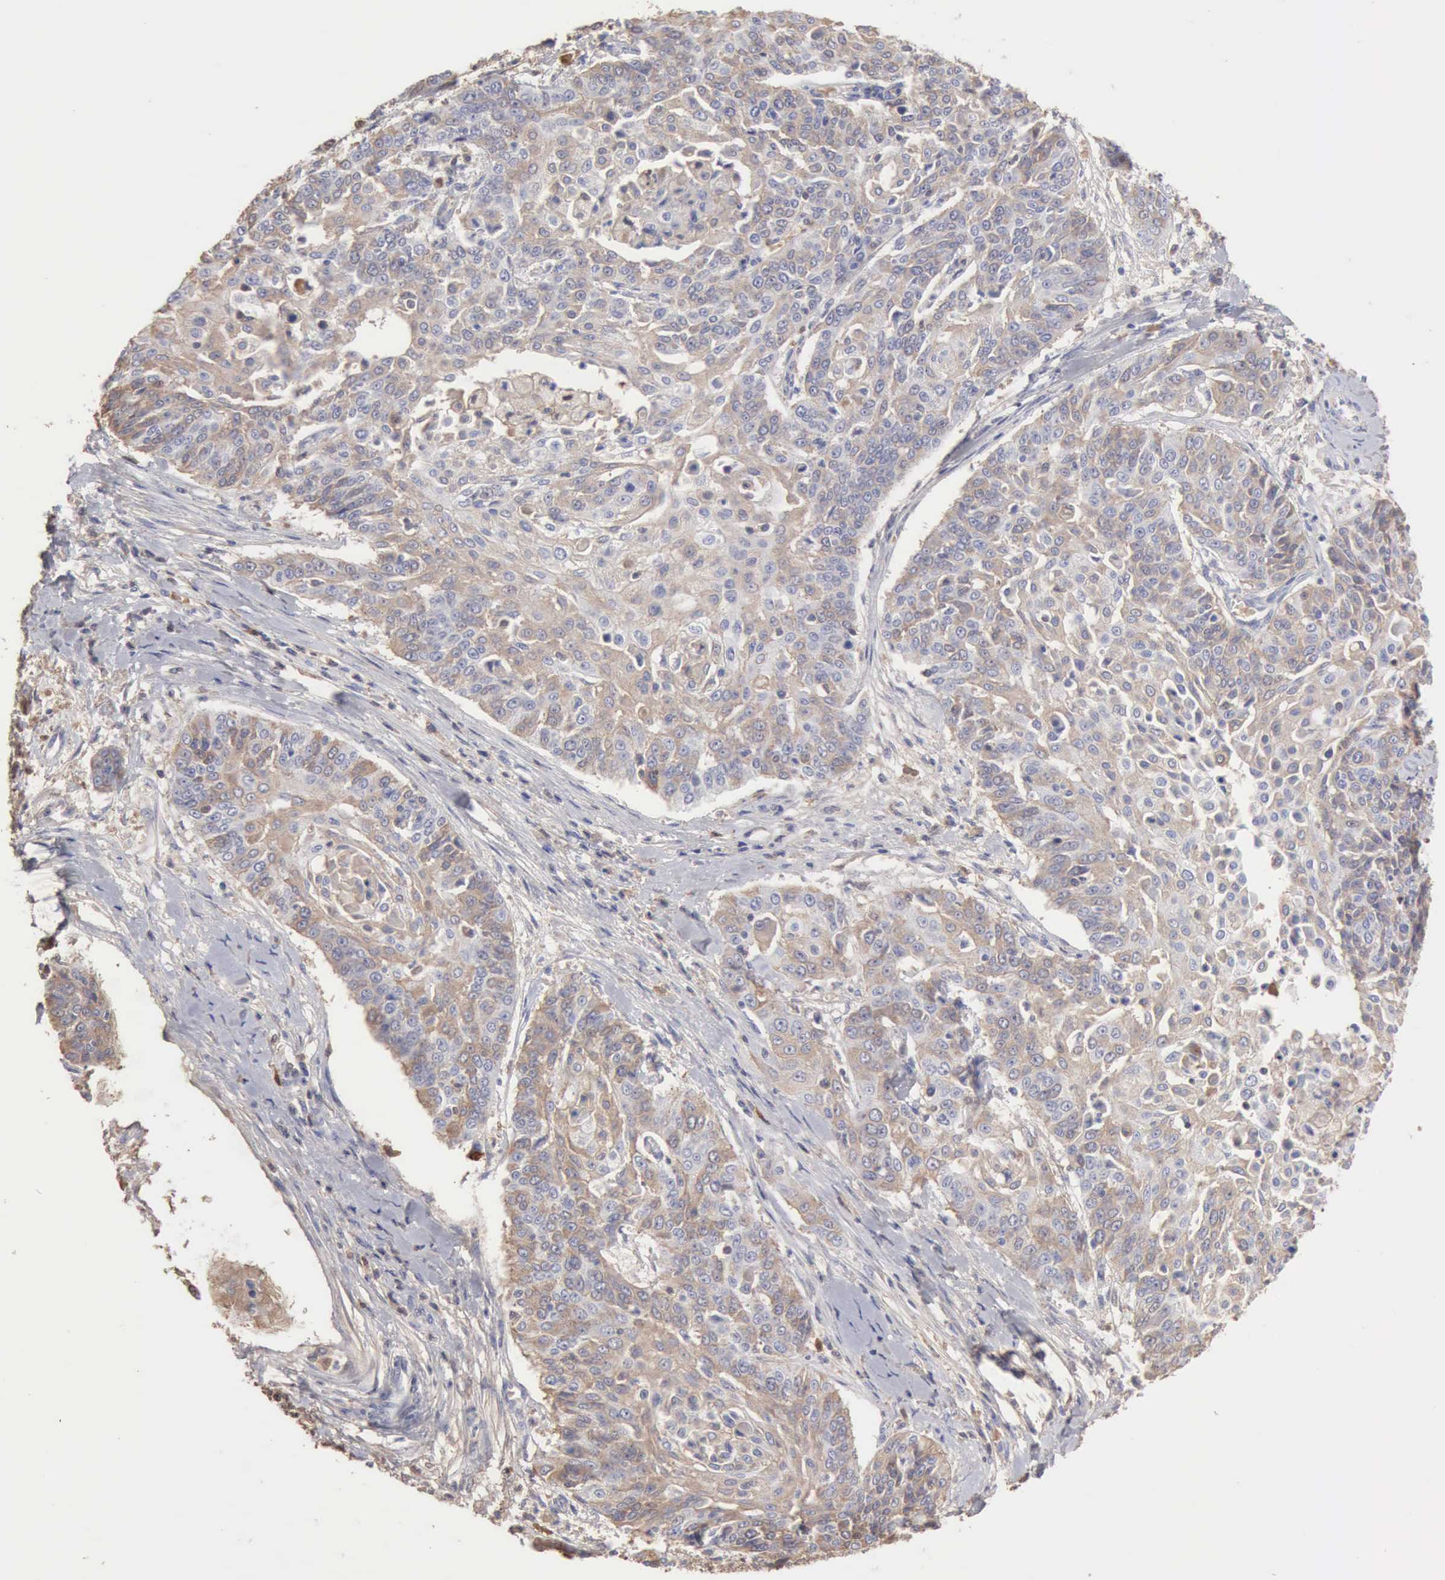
{"staining": {"intensity": "weak", "quantity": ">75%", "location": "cytoplasmic/membranous"}, "tissue": "cervical cancer", "cell_type": "Tumor cells", "image_type": "cancer", "snomed": [{"axis": "morphology", "description": "Squamous cell carcinoma, NOS"}, {"axis": "topography", "description": "Cervix"}], "caption": "Weak cytoplasmic/membranous positivity for a protein is appreciated in approximately >75% of tumor cells of squamous cell carcinoma (cervical) using immunohistochemistry.", "gene": "SERPINA1", "patient": {"sex": "female", "age": 64}}